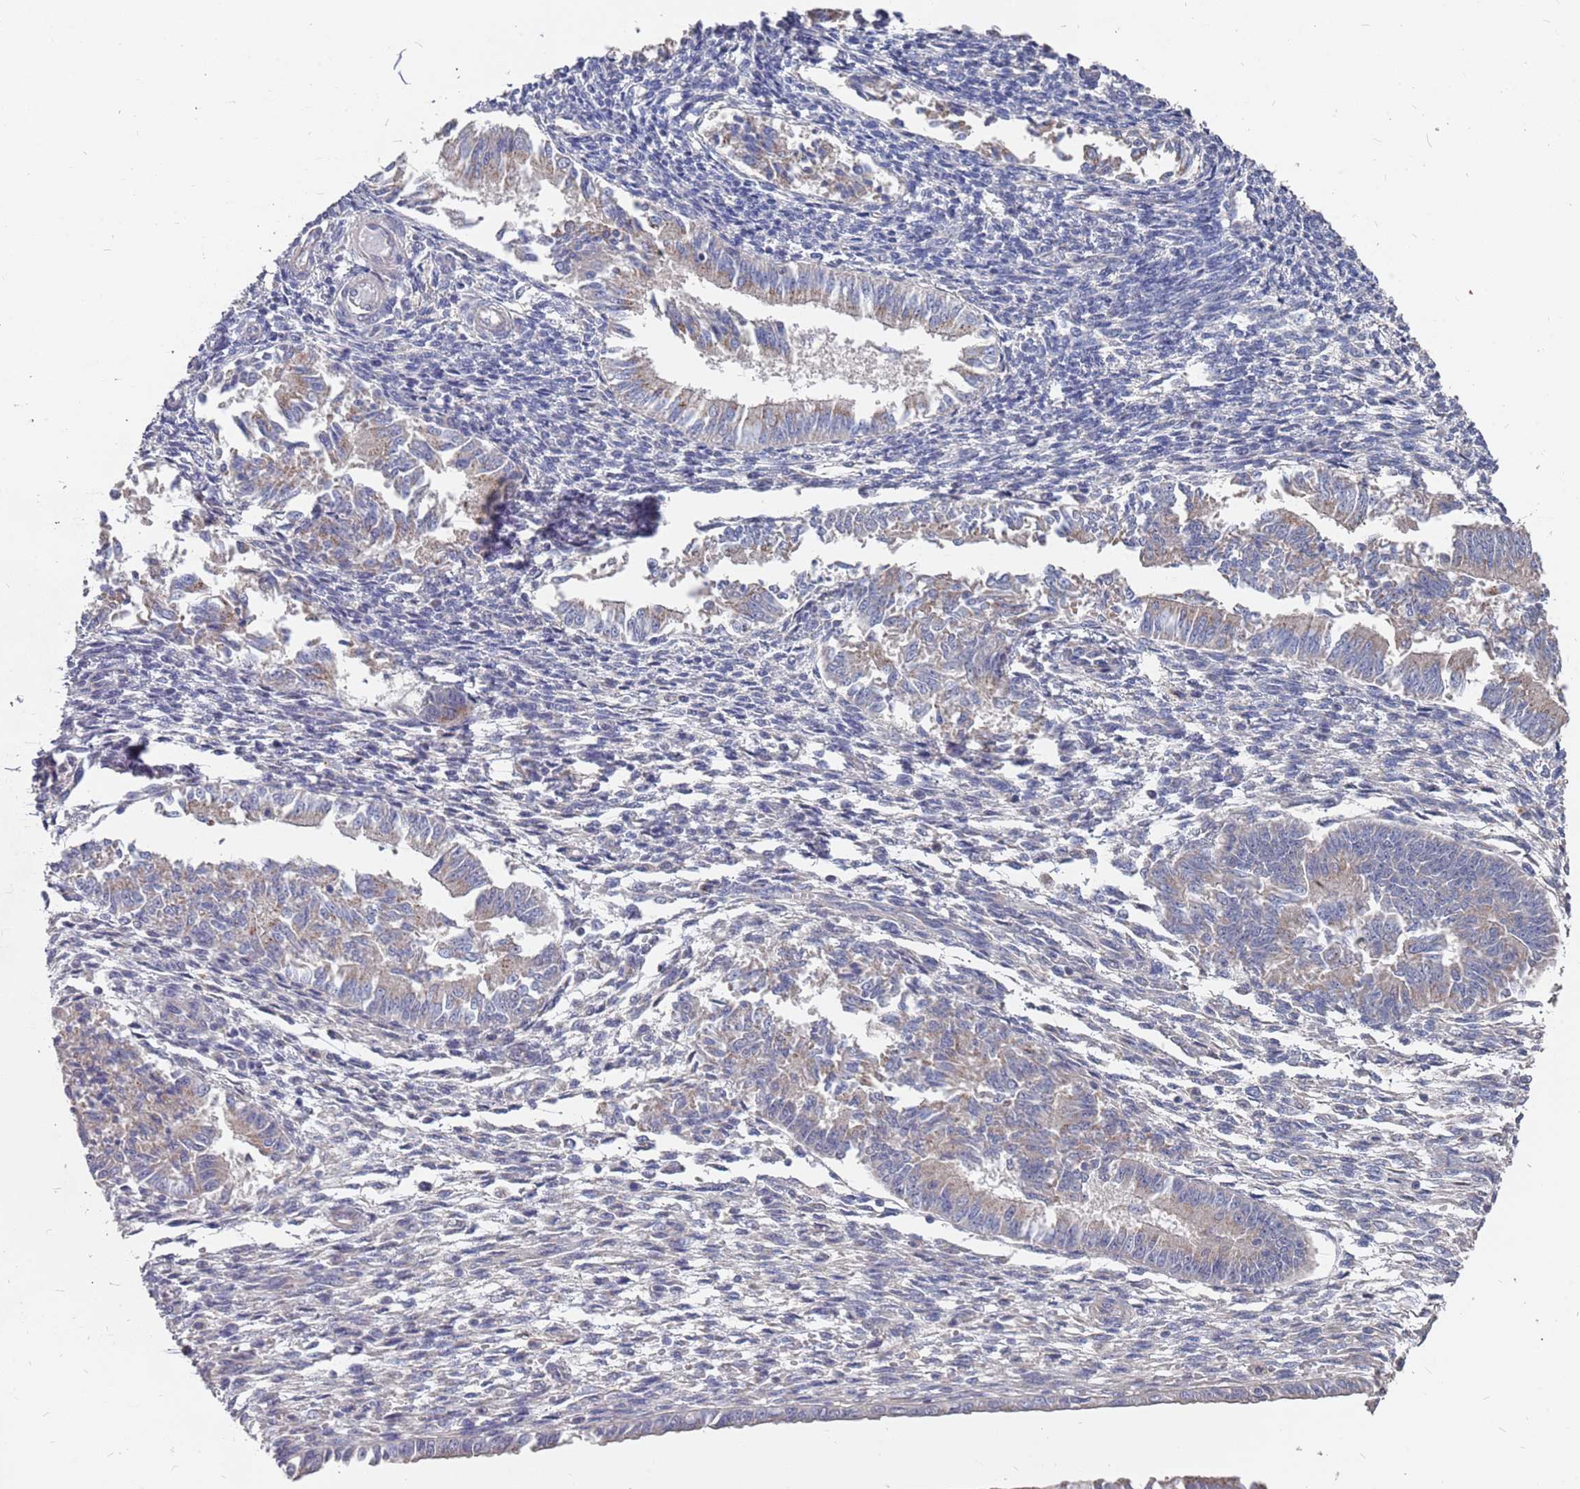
{"staining": {"intensity": "weak", "quantity": "25%-75%", "location": "cytoplasmic/membranous,nuclear"}, "tissue": "endometrium", "cell_type": "Cells in endometrial stroma", "image_type": "normal", "snomed": [{"axis": "morphology", "description": "Normal tissue, NOS"}, {"axis": "topography", "description": "Uterus"}, {"axis": "topography", "description": "Endometrium"}], "caption": "Human endometrium stained for a protein (brown) exhibits weak cytoplasmic/membranous,nuclear positive positivity in about 25%-75% of cells in endometrial stroma.", "gene": "TCEANC2", "patient": {"sex": "female", "age": 48}}